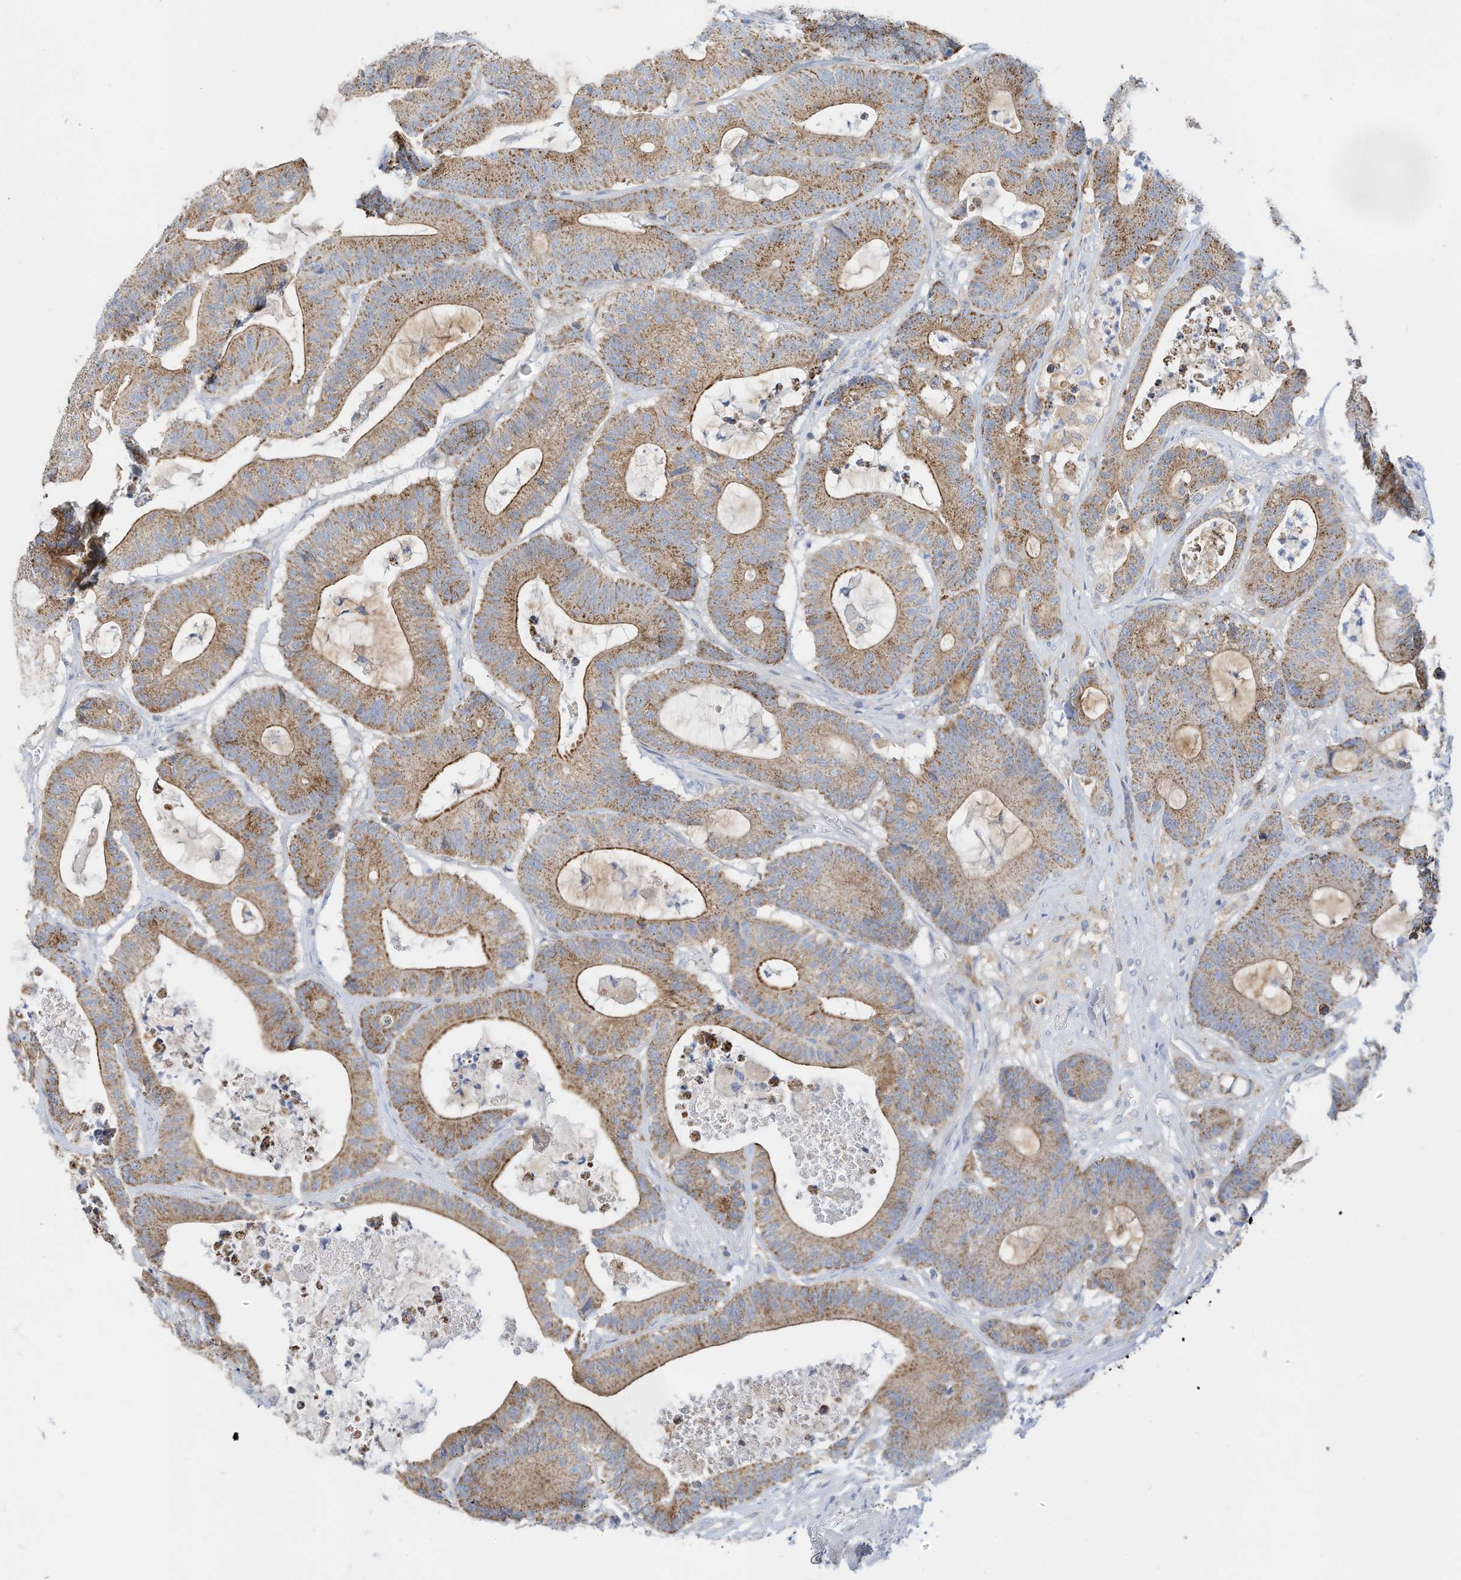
{"staining": {"intensity": "moderate", "quantity": ">75%", "location": "cytoplasmic/membranous"}, "tissue": "colorectal cancer", "cell_type": "Tumor cells", "image_type": "cancer", "snomed": [{"axis": "morphology", "description": "Adenocarcinoma, NOS"}, {"axis": "topography", "description": "Colon"}], "caption": "About >75% of tumor cells in human adenocarcinoma (colorectal) demonstrate moderate cytoplasmic/membranous protein positivity as visualized by brown immunohistochemical staining.", "gene": "RHOH", "patient": {"sex": "female", "age": 84}}